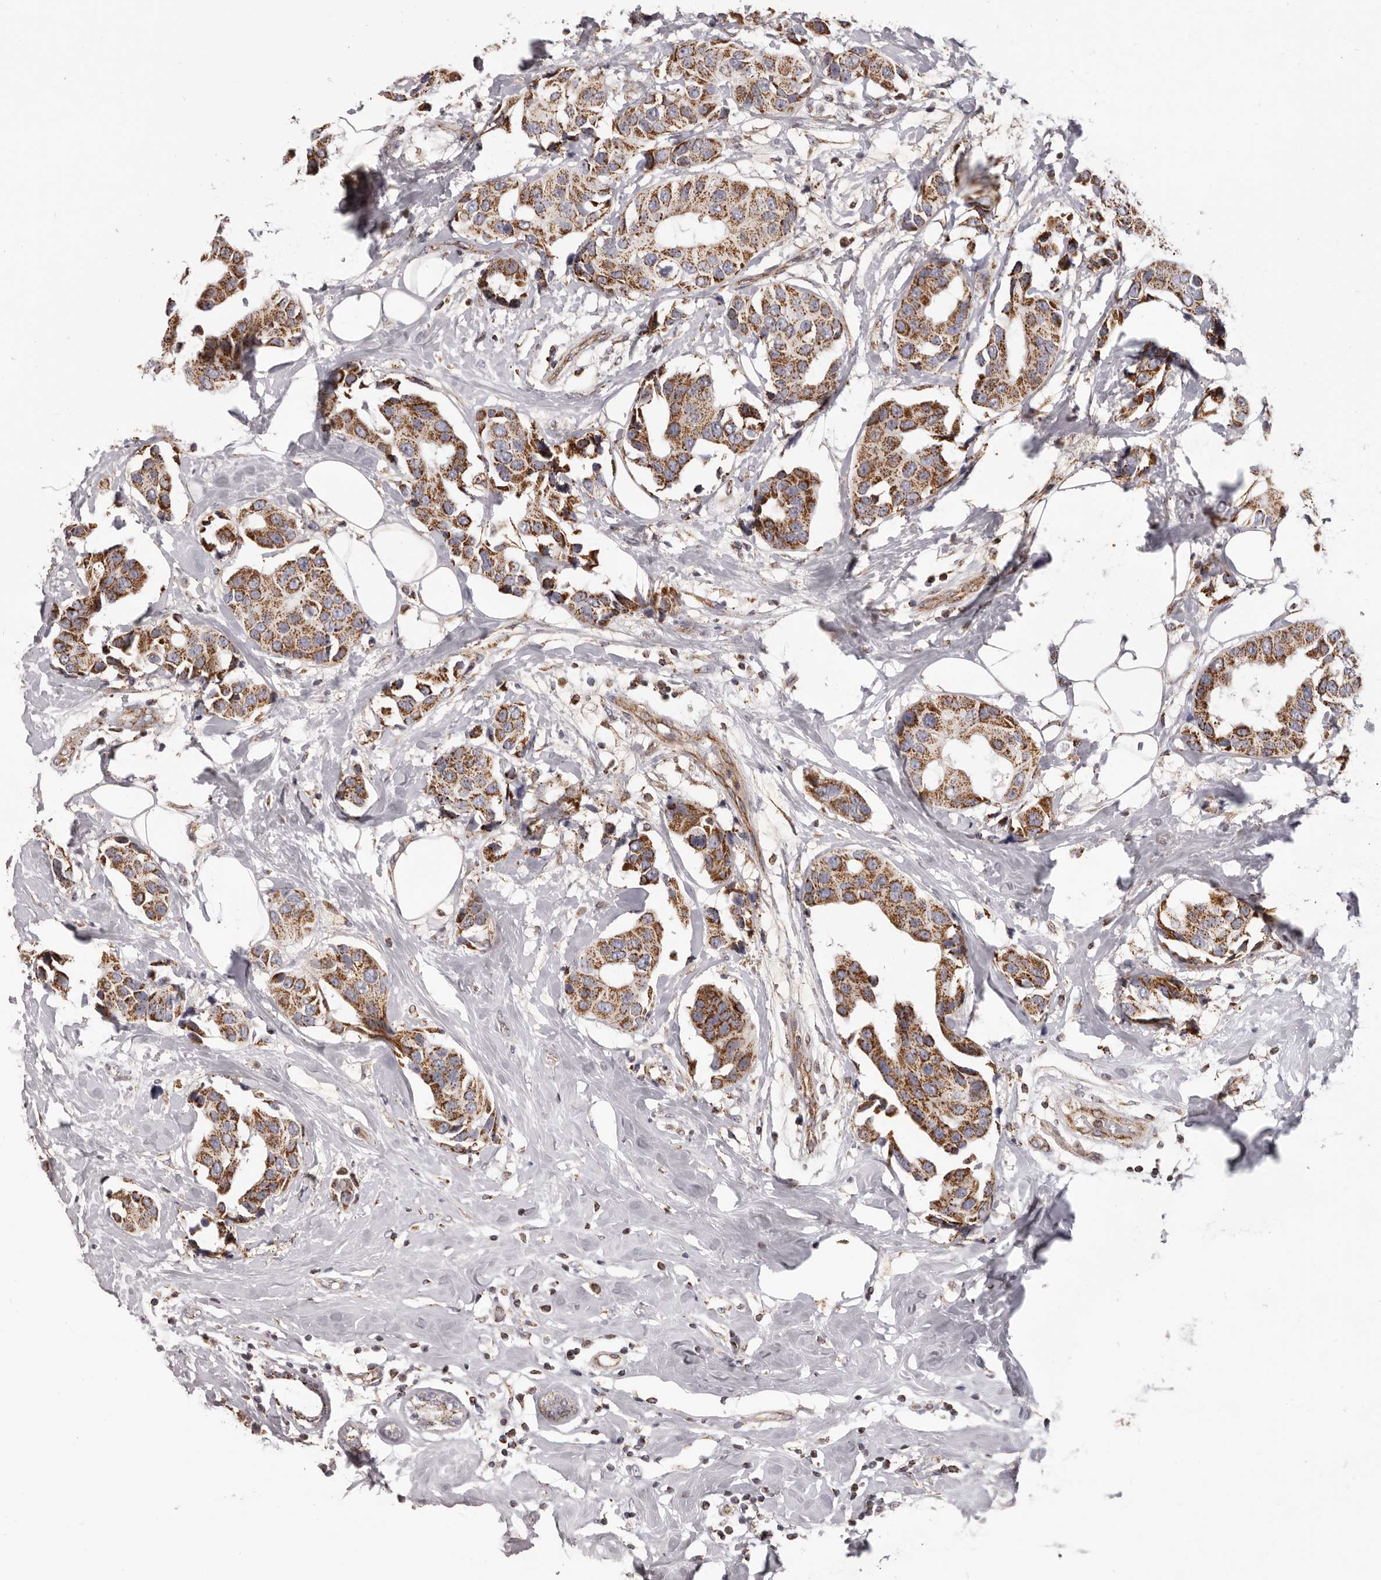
{"staining": {"intensity": "strong", "quantity": ">75%", "location": "cytoplasmic/membranous"}, "tissue": "breast cancer", "cell_type": "Tumor cells", "image_type": "cancer", "snomed": [{"axis": "morphology", "description": "Normal tissue, NOS"}, {"axis": "morphology", "description": "Duct carcinoma"}, {"axis": "topography", "description": "Breast"}], "caption": "DAB immunohistochemical staining of human breast cancer (intraductal carcinoma) demonstrates strong cytoplasmic/membranous protein positivity in approximately >75% of tumor cells.", "gene": "CHRM2", "patient": {"sex": "female", "age": 39}}